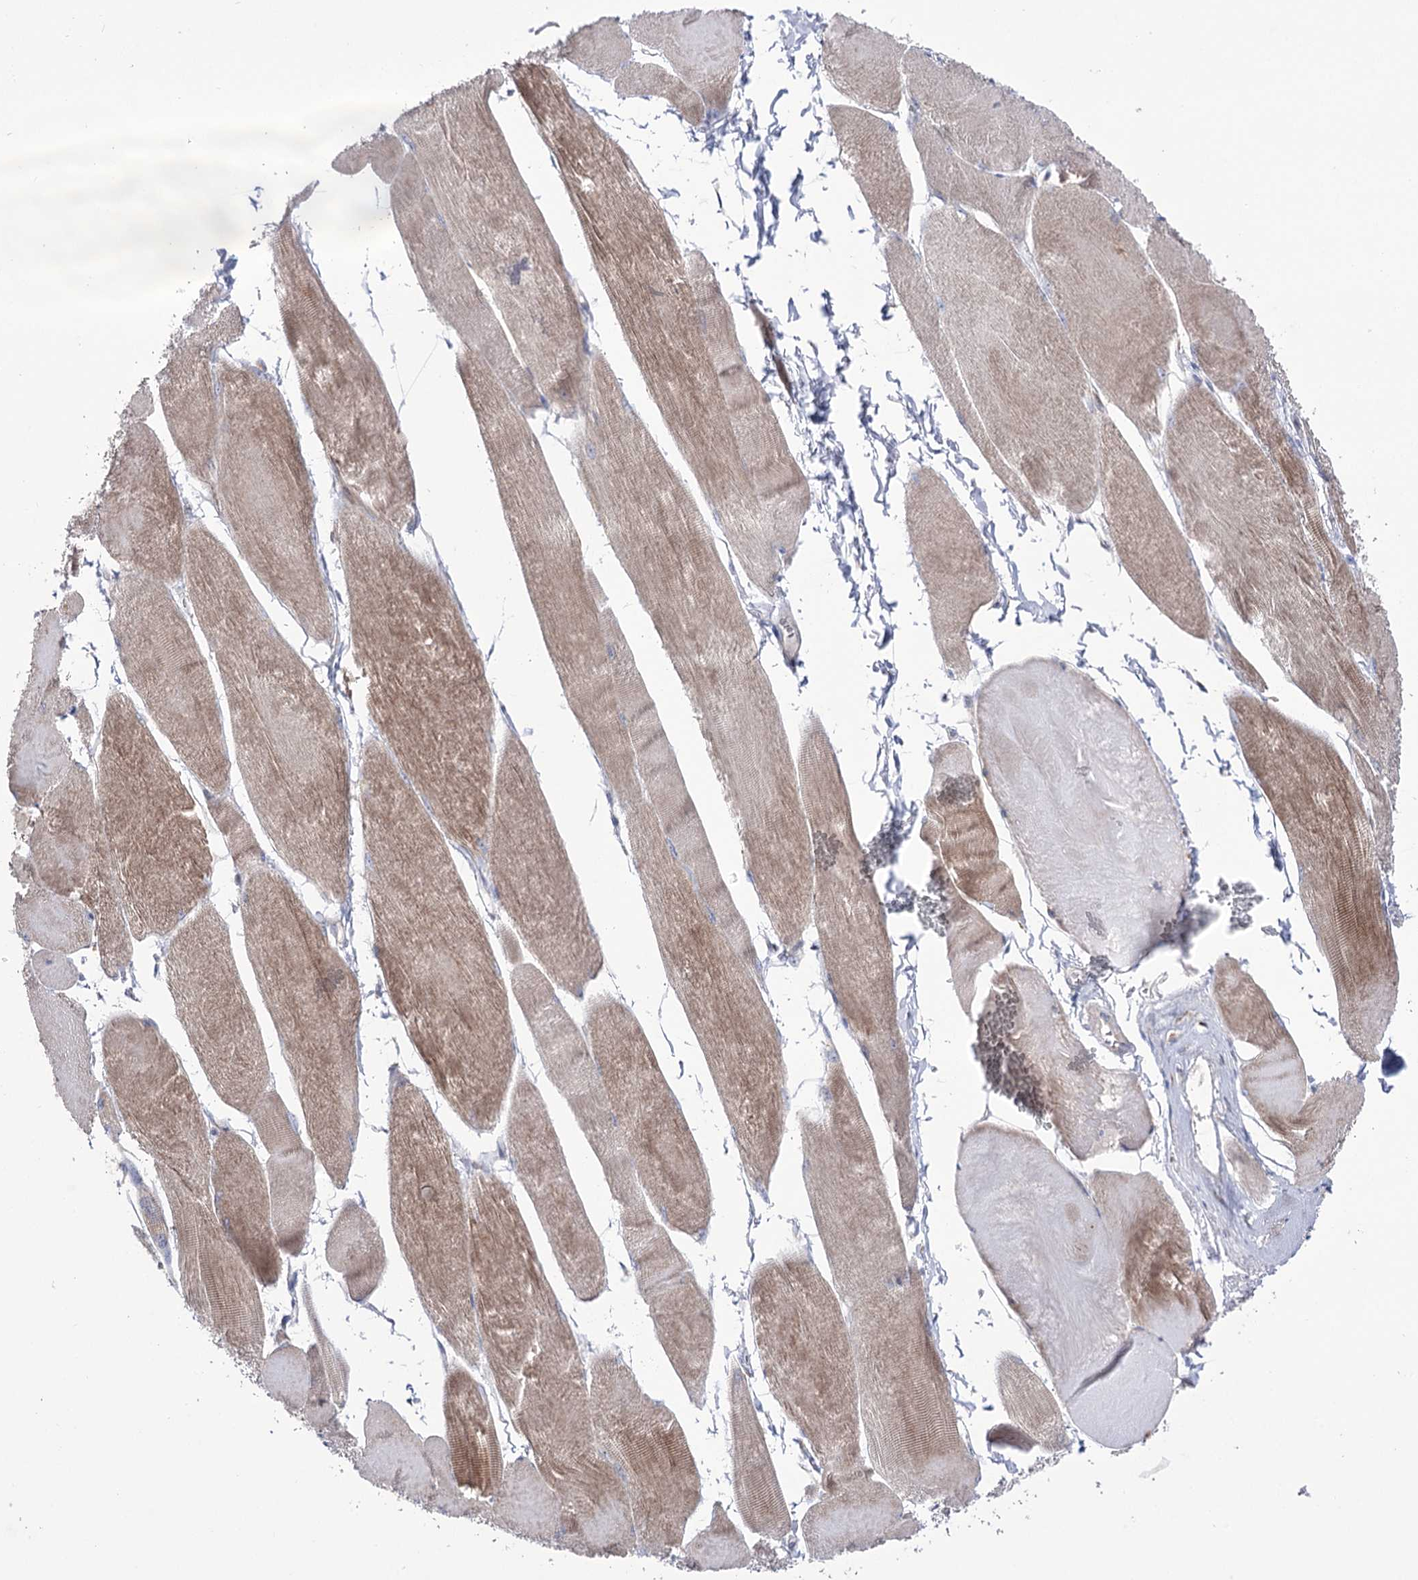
{"staining": {"intensity": "moderate", "quantity": ">75%", "location": "cytoplasmic/membranous"}, "tissue": "skeletal muscle", "cell_type": "Myocytes", "image_type": "normal", "snomed": [{"axis": "morphology", "description": "Normal tissue, NOS"}, {"axis": "morphology", "description": "Basal cell carcinoma"}, {"axis": "topography", "description": "Skeletal muscle"}], "caption": "IHC of normal skeletal muscle shows medium levels of moderate cytoplasmic/membranous expression in approximately >75% of myocytes. Nuclei are stained in blue.", "gene": "METTL5", "patient": {"sex": "female", "age": 64}}